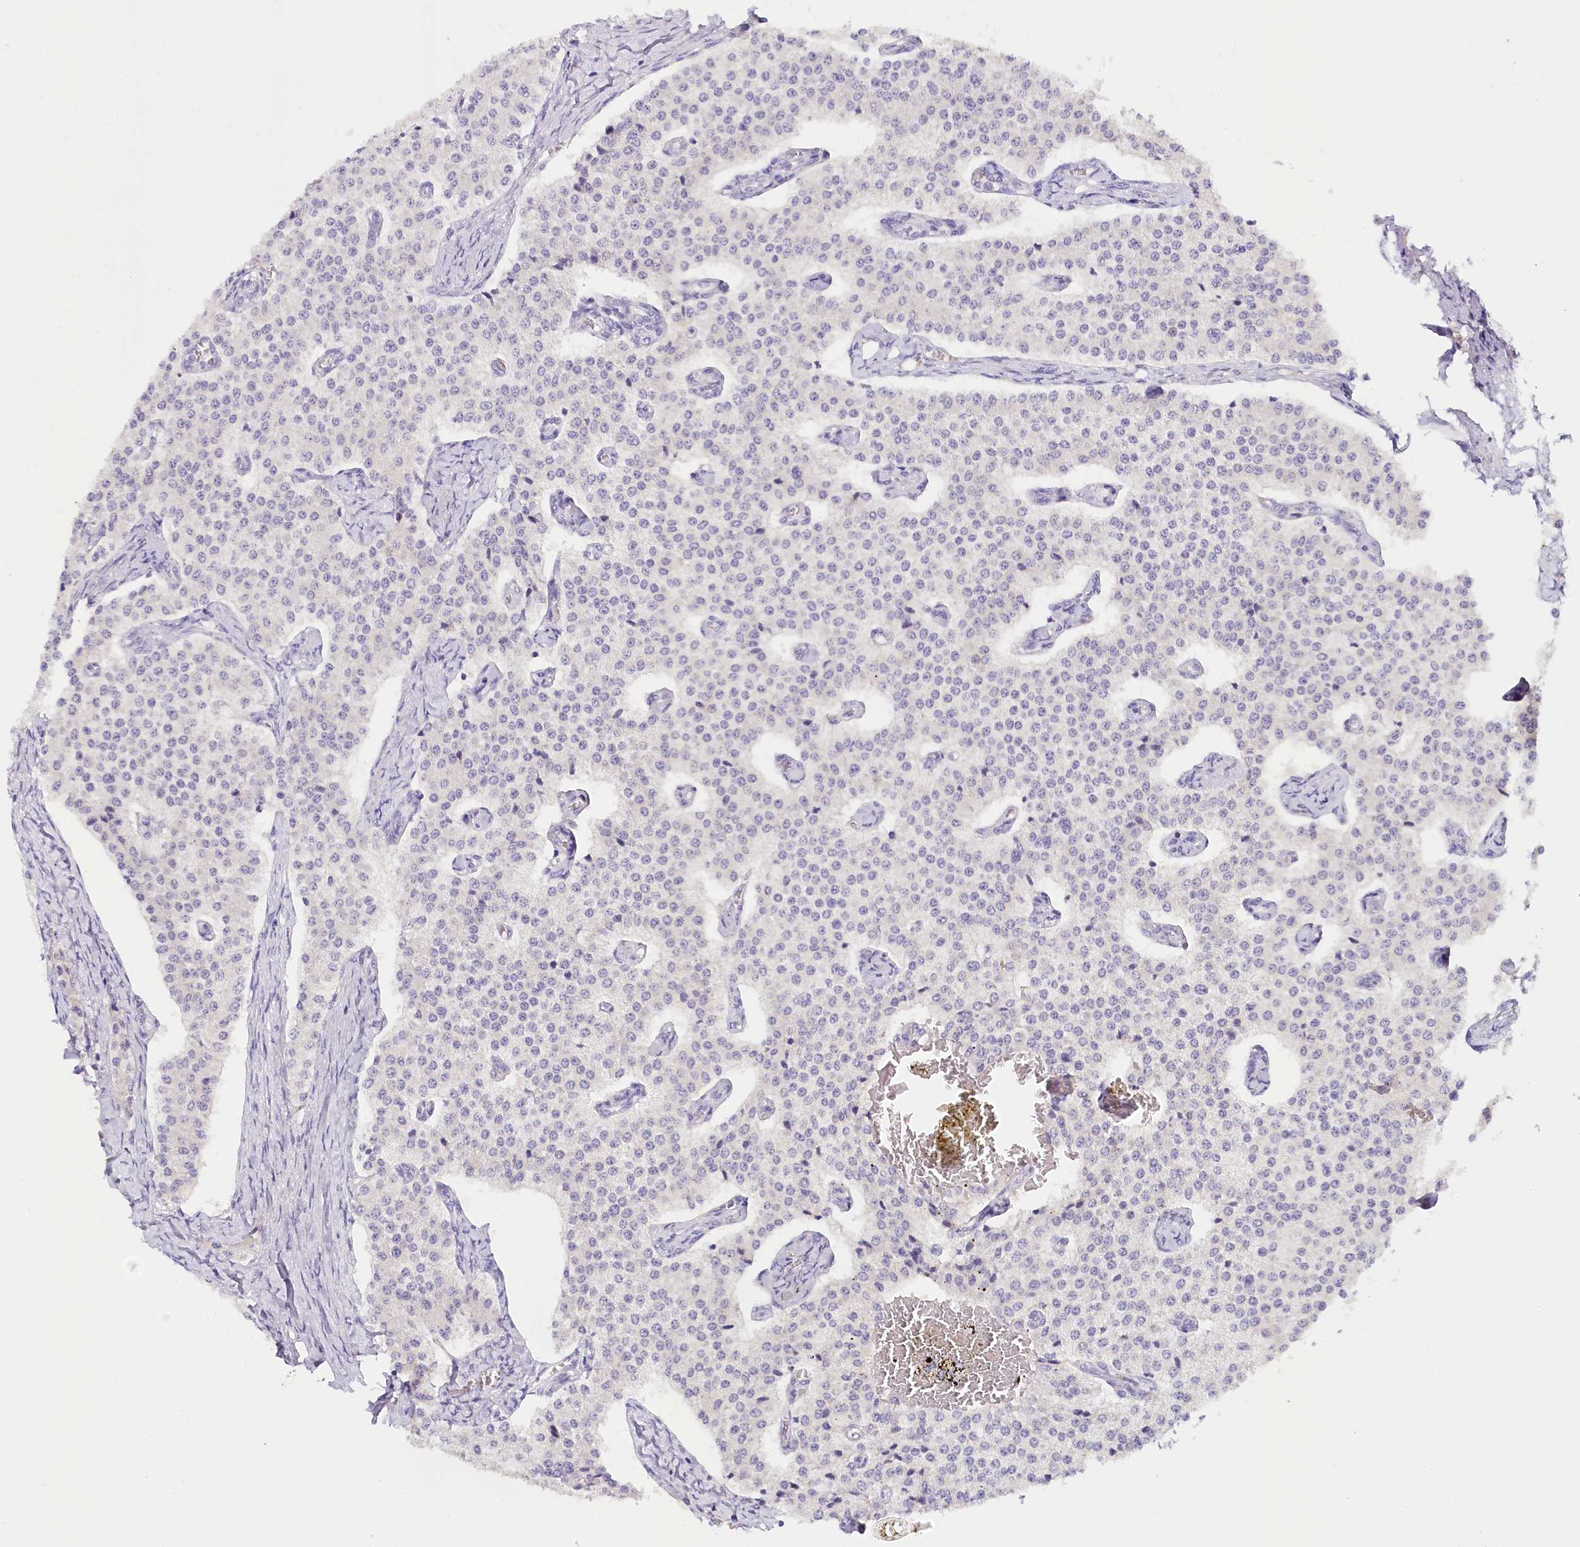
{"staining": {"intensity": "negative", "quantity": "none", "location": "none"}, "tissue": "carcinoid", "cell_type": "Tumor cells", "image_type": "cancer", "snomed": [{"axis": "morphology", "description": "Carcinoid, malignant, NOS"}, {"axis": "topography", "description": "Colon"}], "caption": "High magnification brightfield microscopy of carcinoid stained with DAB (3,3'-diaminobenzidine) (brown) and counterstained with hematoxylin (blue): tumor cells show no significant staining.", "gene": "DAPK1", "patient": {"sex": "female", "age": 52}}